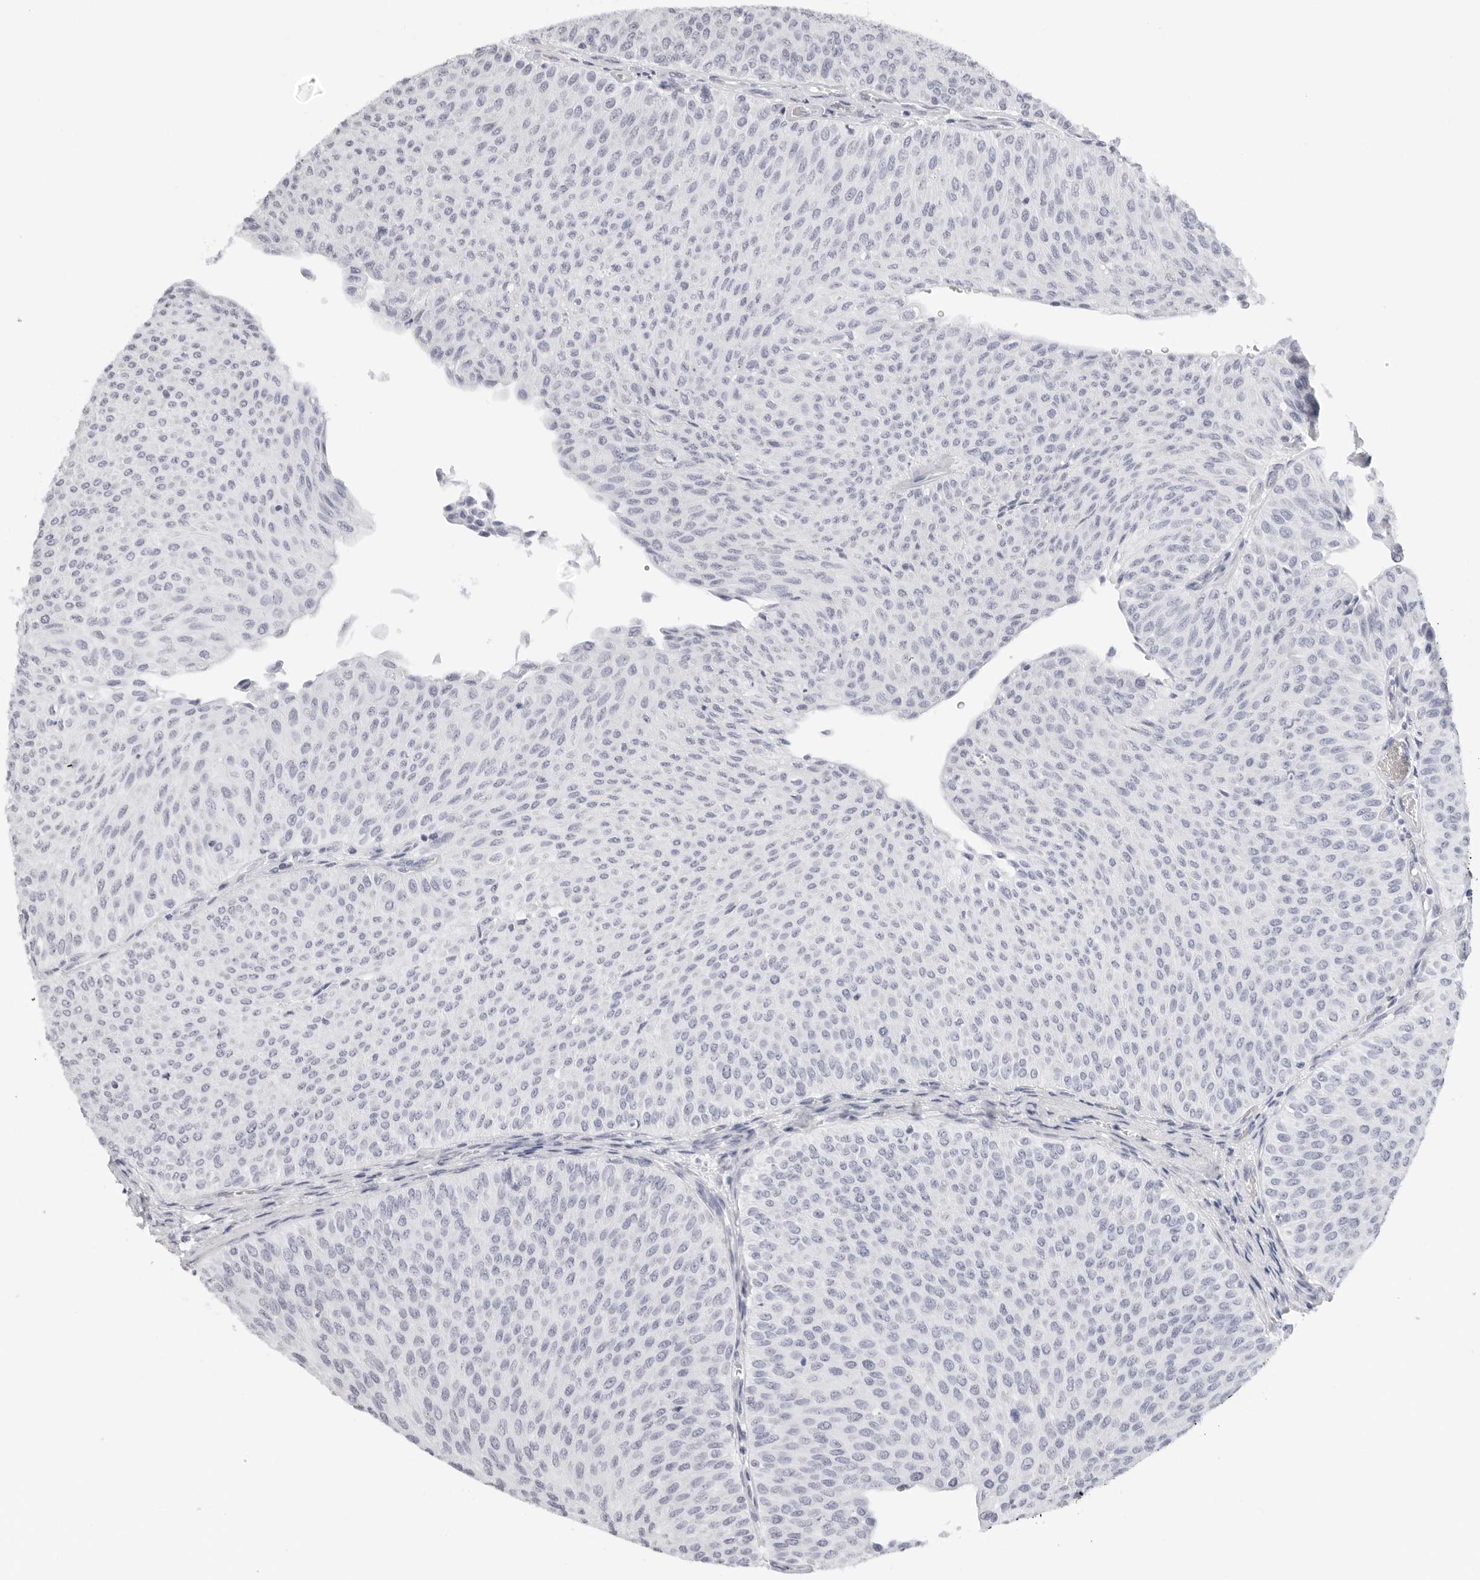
{"staining": {"intensity": "negative", "quantity": "none", "location": "none"}, "tissue": "urothelial cancer", "cell_type": "Tumor cells", "image_type": "cancer", "snomed": [{"axis": "morphology", "description": "Urothelial carcinoma, Low grade"}, {"axis": "topography", "description": "Urinary bladder"}], "caption": "Immunohistochemistry photomicrograph of neoplastic tissue: low-grade urothelial carcinoma stained with DAB demonstrates no significant protein staining in tumor cells.", "gene": "AGMAT", "patient": {"sex": "male", "age": 78}}